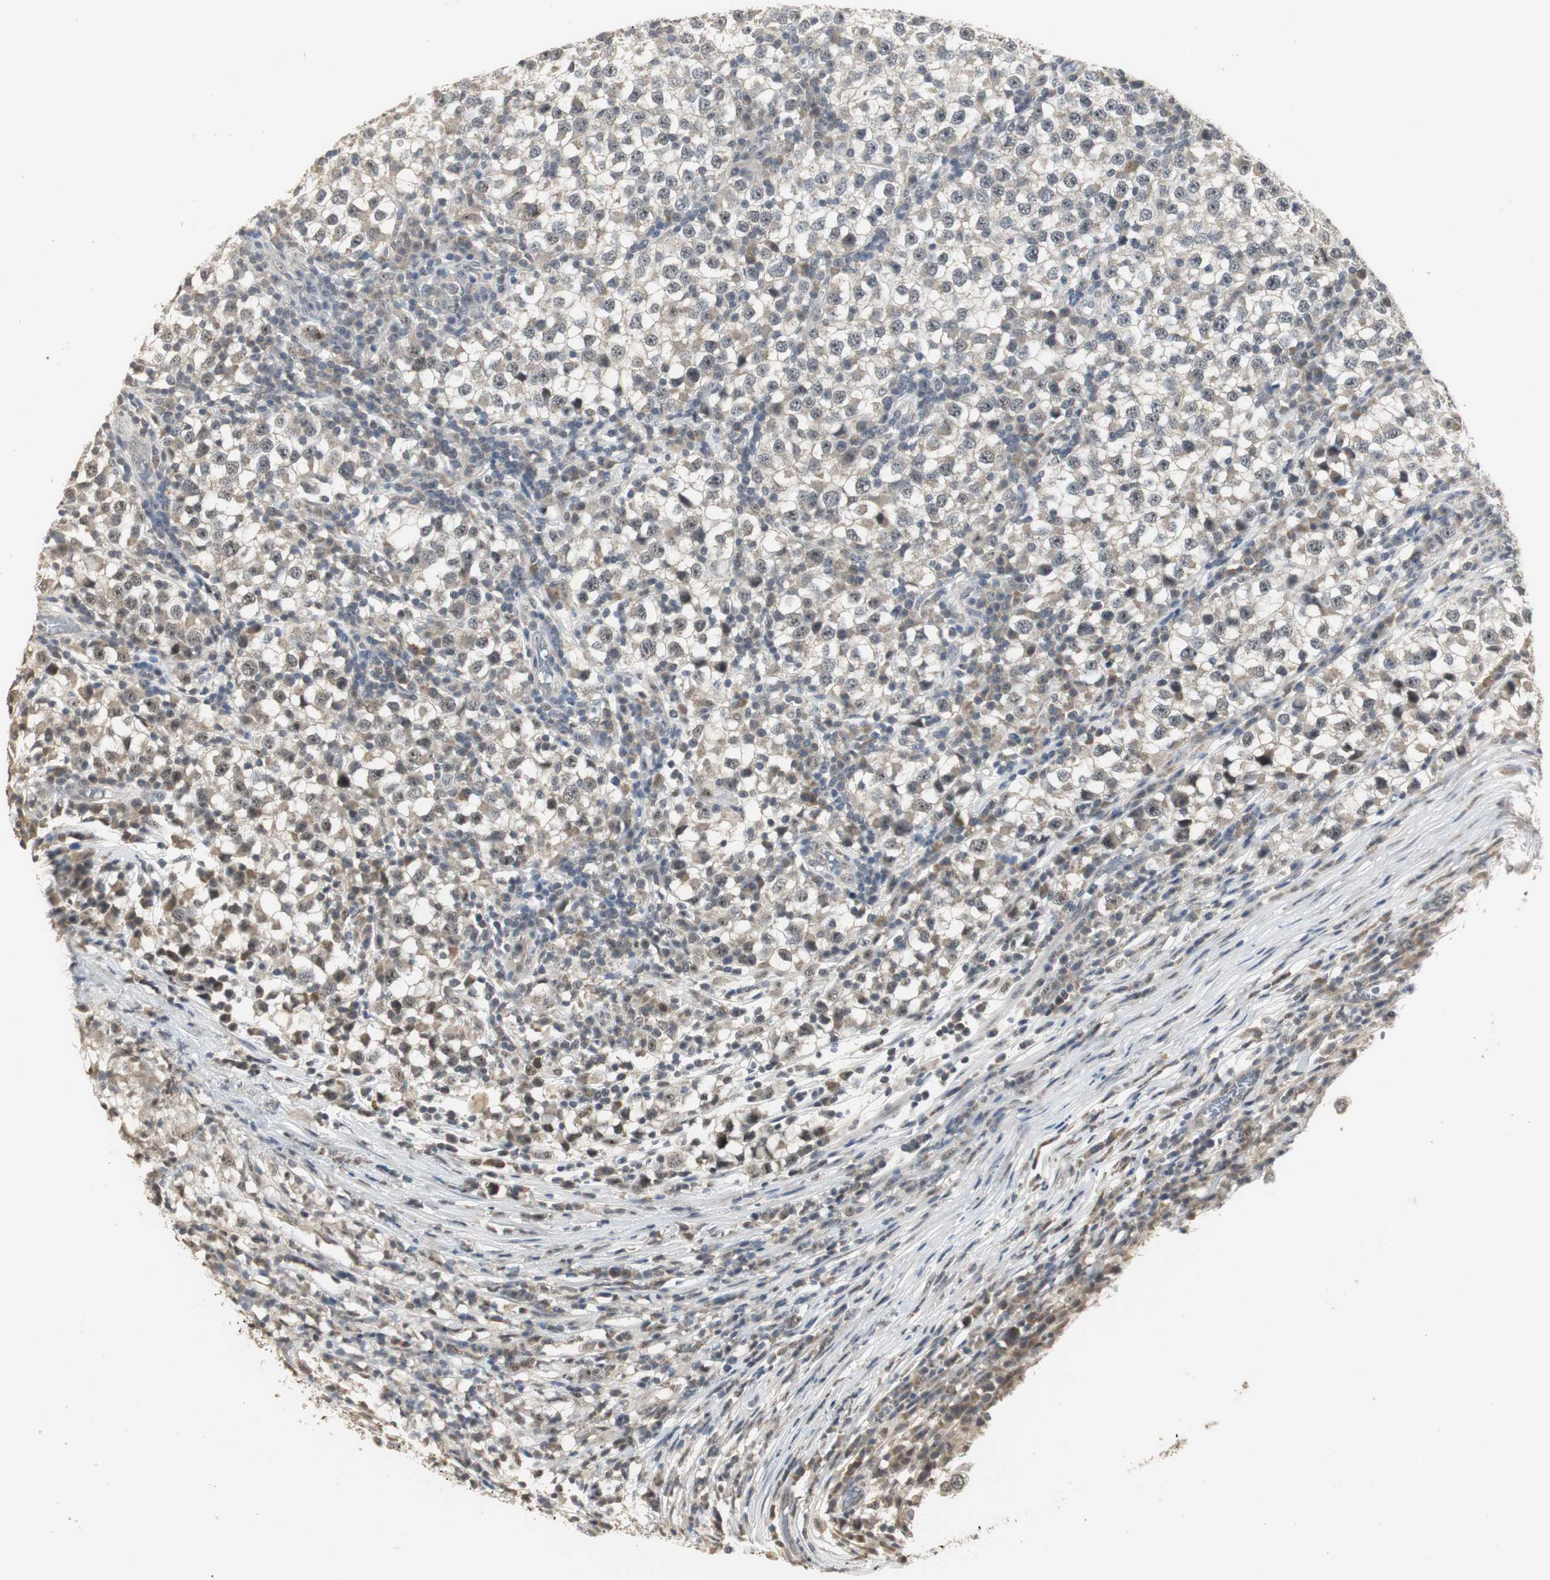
{"staining": {"intensity": "weak", "quantity": "<25%", "location": "cytoplasmic/membranous"}, "tissue": "testis cancer", "cell_type": "Tumor cells", "image_type": "cancer", "snomed": [{"axis": "morphology", "description": "Seminoma, NOS"}, {"axis": "topography", "description": "Testis"}], "caption": "There is no significant staining in tumor cells of testis cancer (seminoma).", "gene": "ELOA", "patient": {"sex": "male", "age": 65}}